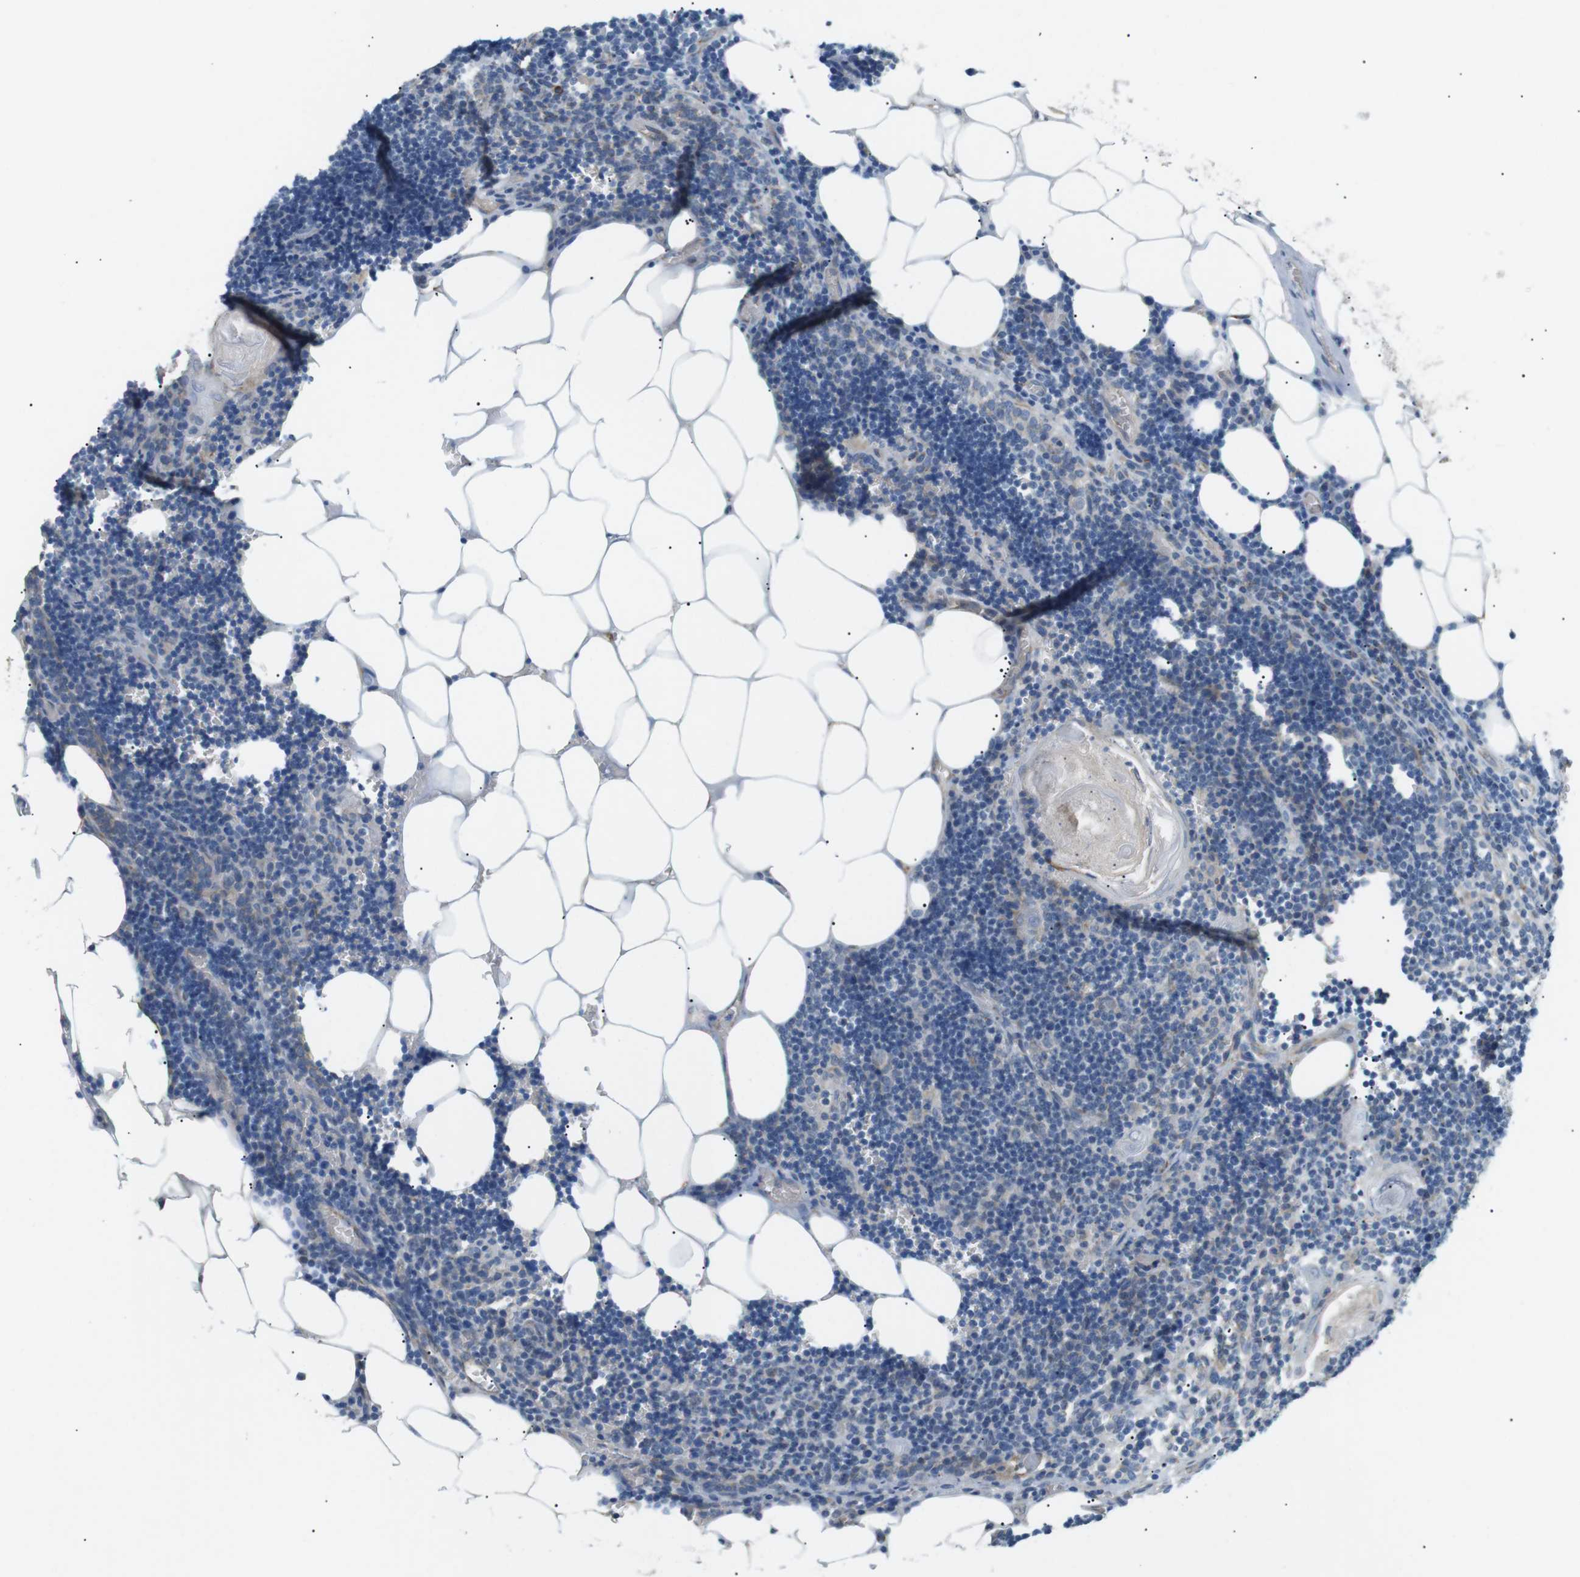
{"staining": {"intensity": "weak", "quantity": "<25%", "location": "cytoplasmic/membranous"}, "tissue": "lymph node", "cell_type": "Germinal center cells", "image_type": "normal", "snomed": [{"axis": "morphology", "description": "Normal tissue, NOS"}, {"axis": "topography", "description": "Lymph node"}], "caption": "Germinal center cells are negative for protein expression in unremarkable human lymph node. (DAB (3,3'-diaminobenzidine) immunohistochemistry (IHC) with hematoxylin counter stain).", "gene": "MTARC2", "patient": {"sex": "male", "age": 33}}